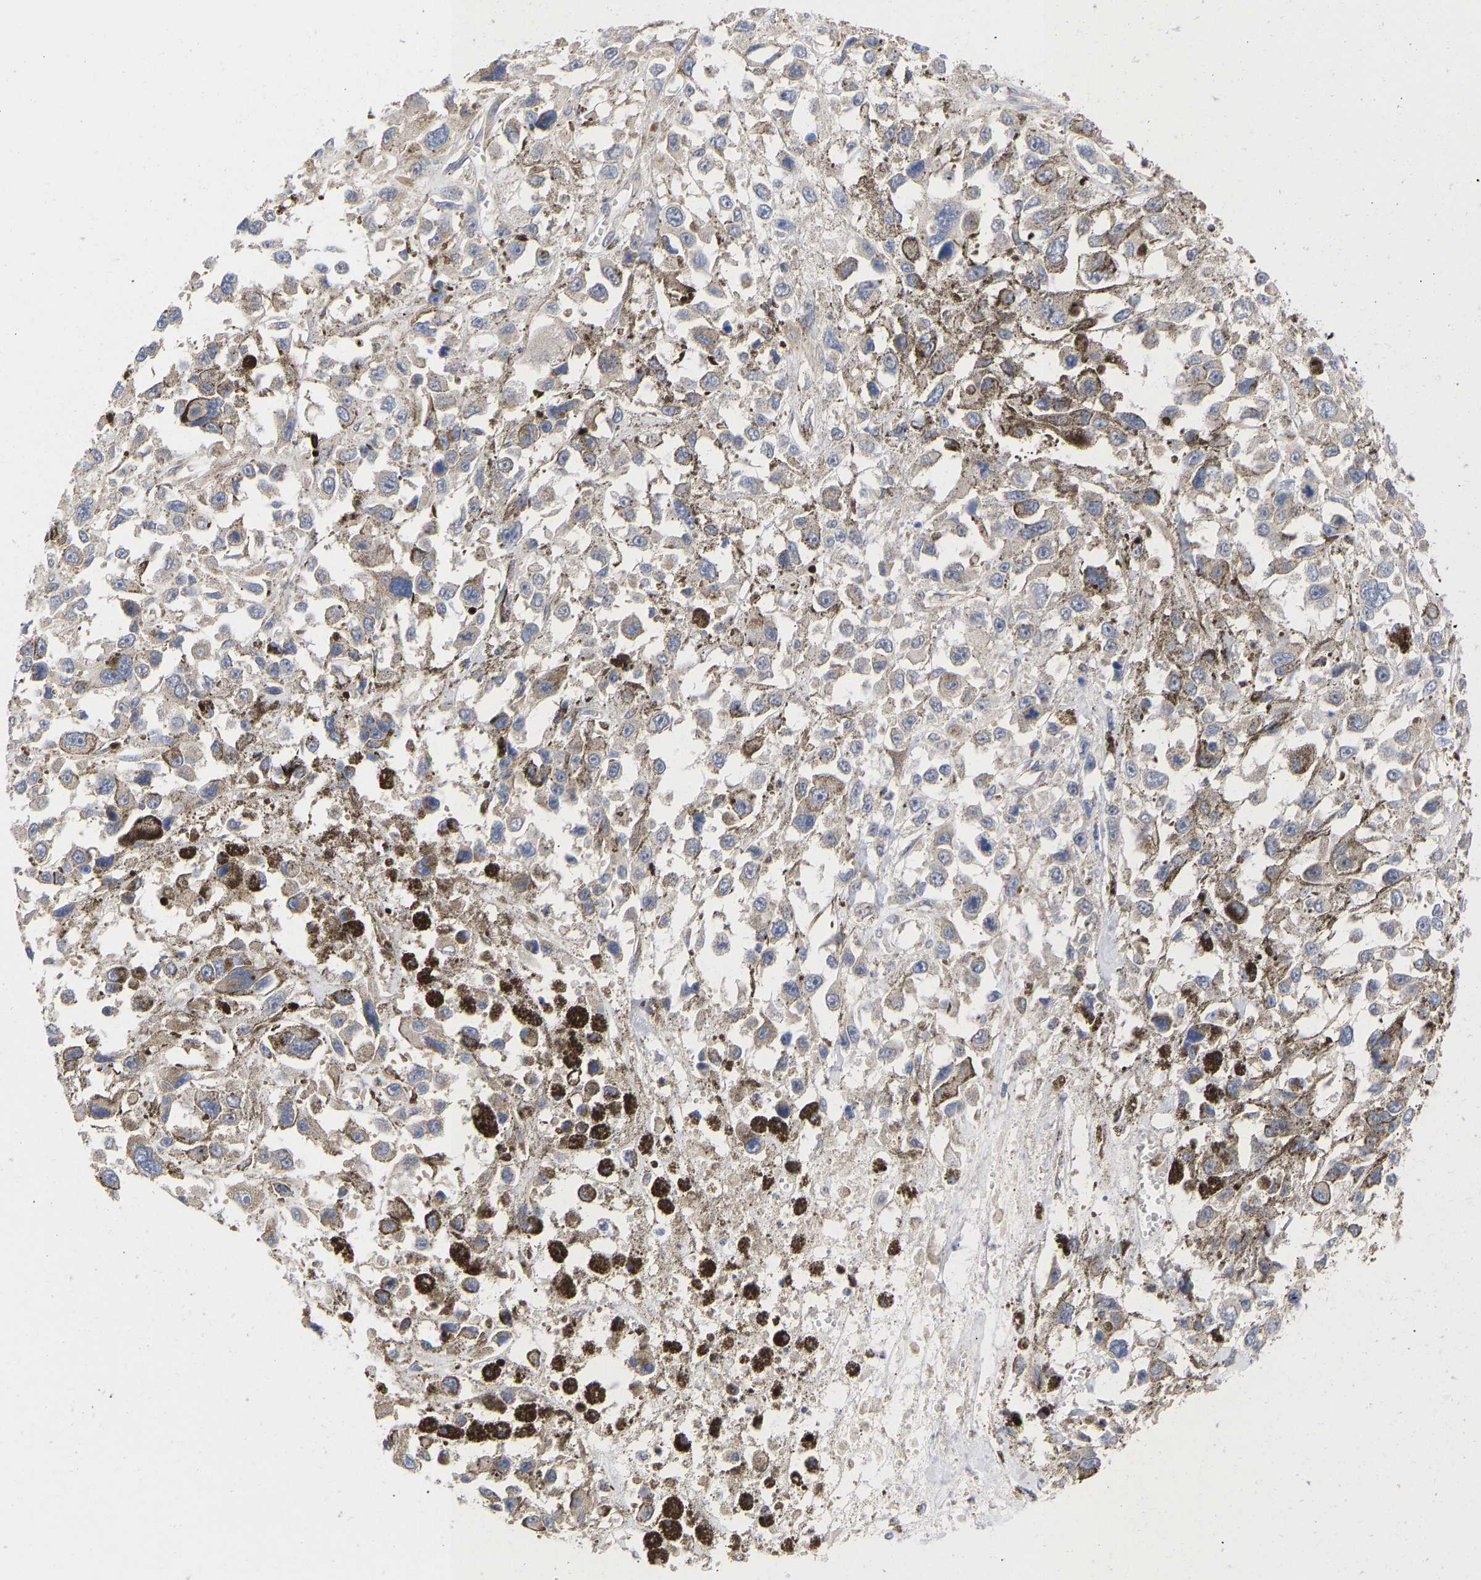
{"staining": {"intensity": "weak", "quantity": "<25%", "location": "cytoplasmic/membranous"}, "tissue": "melanoma", "cell_type": "Tumor cells", "image_type": "cancer", "snomed": [{"axis": "morphology", "description": "Malignant melanoma, Metastatic site"}, {"axis": "topography", "description": "Lymph node"}], "caption": "Immunohistochemistry (IHC) image of human malignant melanoma (metastatic site) stained for a protein (brown), which displays no positivity in tumor cells.", "gene": "MAP2K3", "patient": {"sex": "male", "age": 59}}